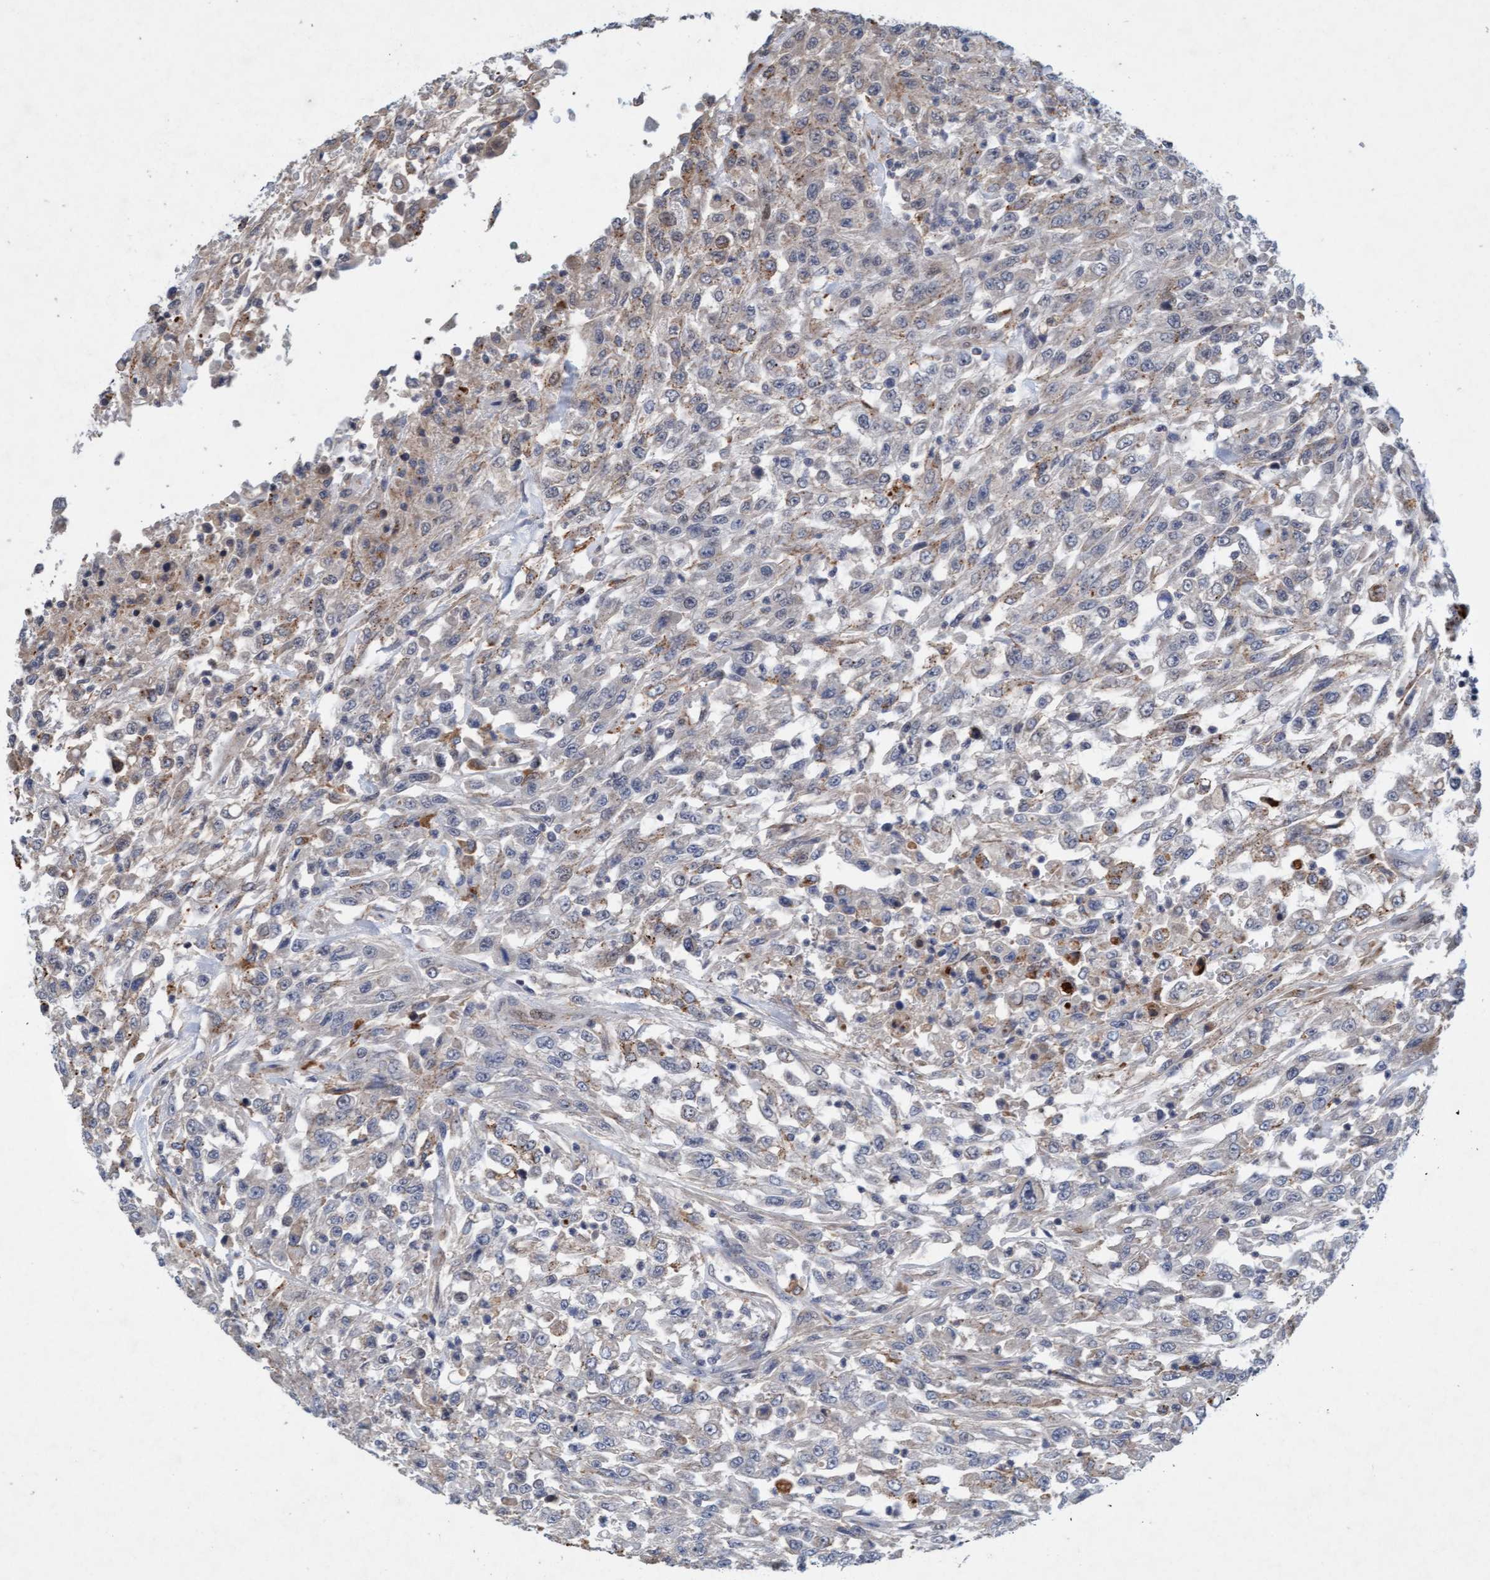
{"staining": {"intensity": "weak", "quantity": "<25%", "location": "cytoplasmic/membranous"}, "tissue": "urothelial cancer", "cell_type": "Tumor cells", "image_type": "cancer", "snomed": [{"axis": "morphology", "description": "Urothelial carcinoma, High grade"}, {"axis": "topography", "description": "Urinary bladder"}], "caption": "A high-resolution image shows IHC staining of urothelial cancer, which displays no significant staining in tumor cells. (DAB (3,3'-diaminobenzidine) immunohistochemistry (IHC), high magnification).", "gene": "TMEM70", "patient": {"sex": "male", "age": 46}}